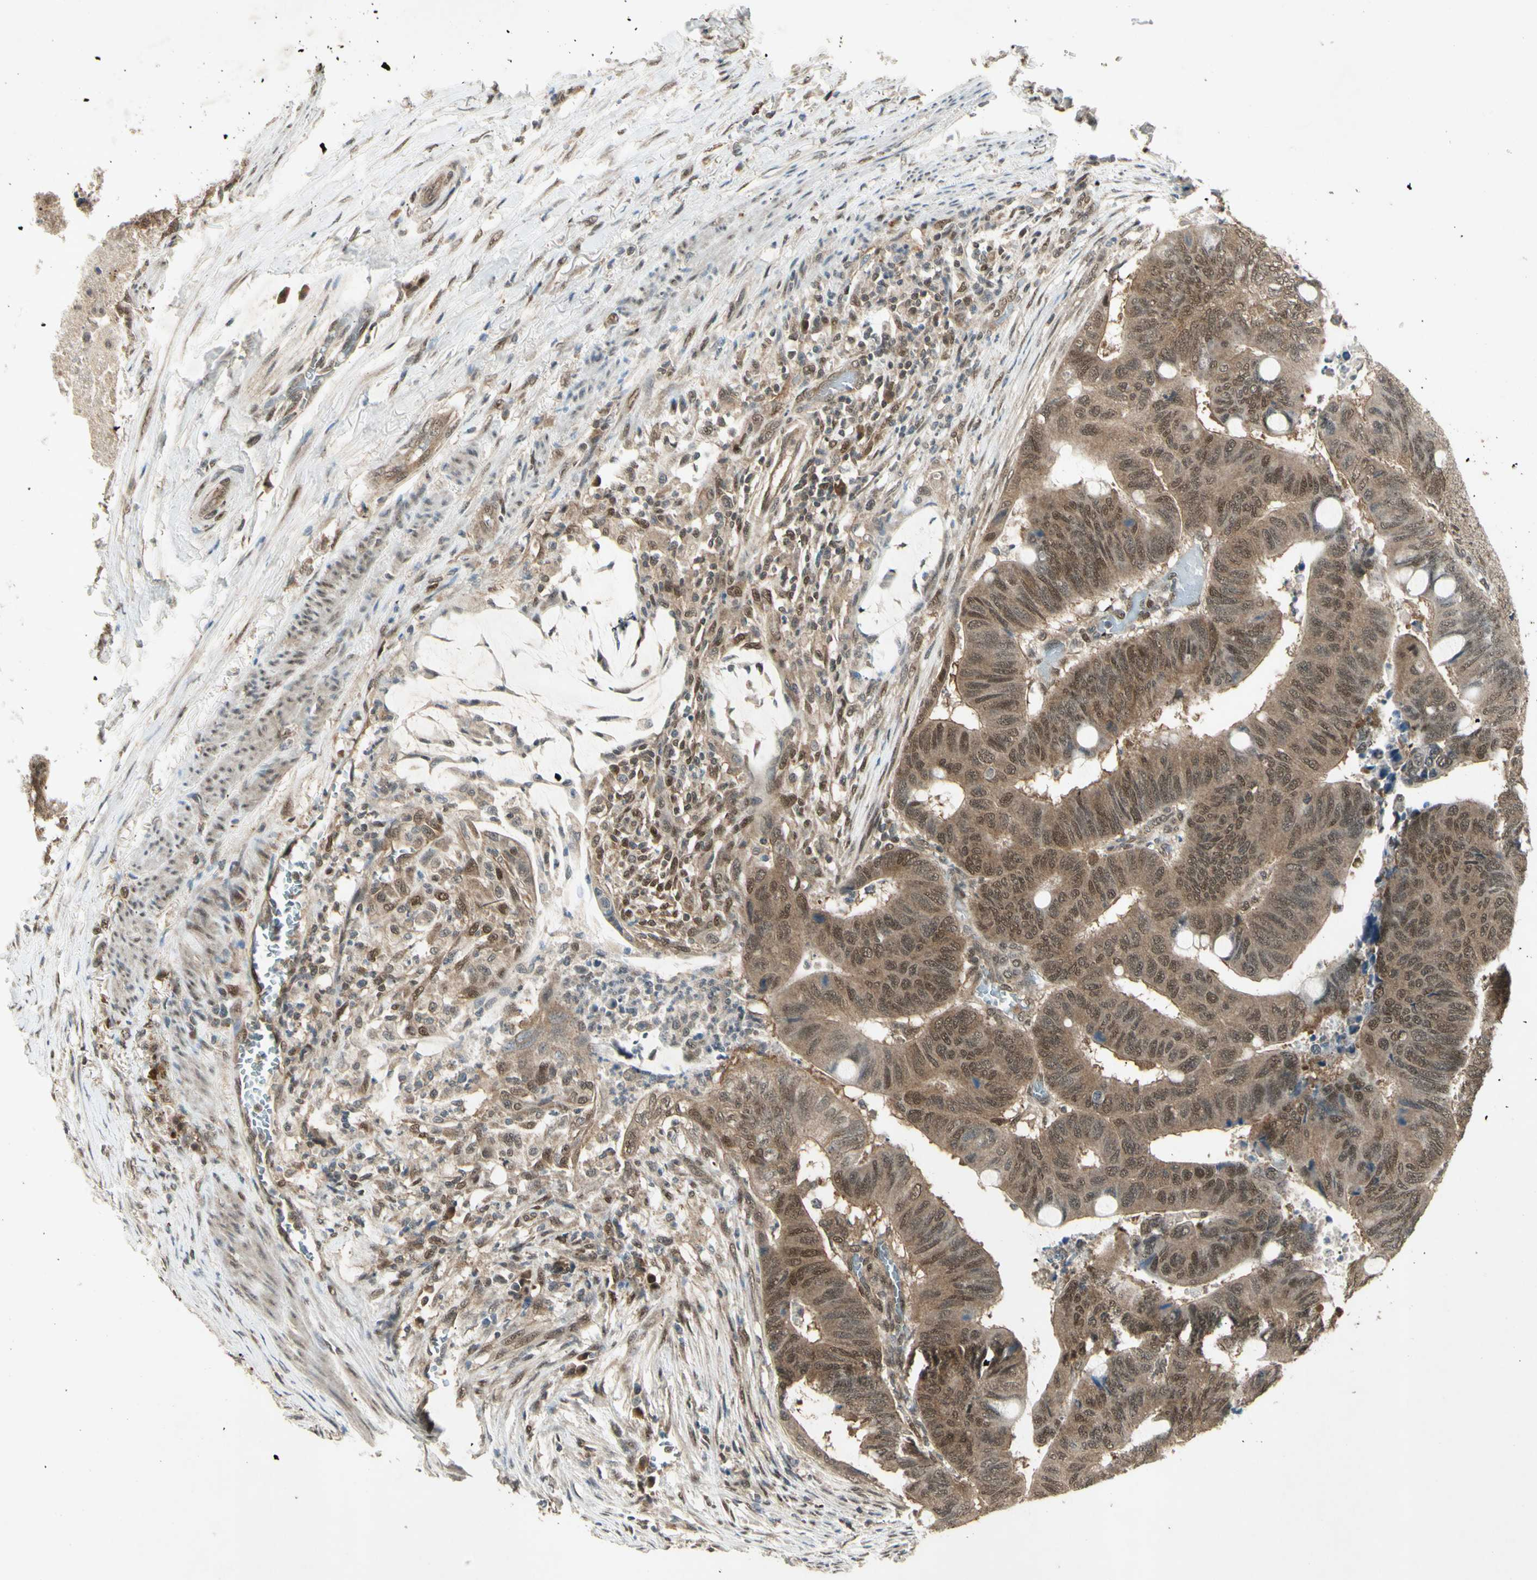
{"staining": {"intensity": "moderate", "quantity": ">75%", "location": "cytoplasmic/membranous,nuclear"}, "tissue": "colorectal cancer", "cell_type": "Tumor cells", "image_type": "cancer", "snomed": [{"axis": "morphology", "description": "Normal tissue, NOS"}, {"axis": "morphology", "description": "Adenocarcinoma, NOS"}, {"axis": "topography", "description": "Rectum"}, {"axis": "topography", "description": "Peripheral nerve tissue"}], "caption": "Immunohistochemistry photomicrograph of neoplastic tissue: colorectal adenocarcinoma stained using immunohistochemistry (IHC) demonstrates medium levels of moderate protein expression localized specifically in the cytoplasmic/membranous and nuclear of tumor cells, appearing as a cytoplasmic/membranous and nuclear brown color.", "gene": "PSMD5", "patient": {"sex": "male", "age": 92}}